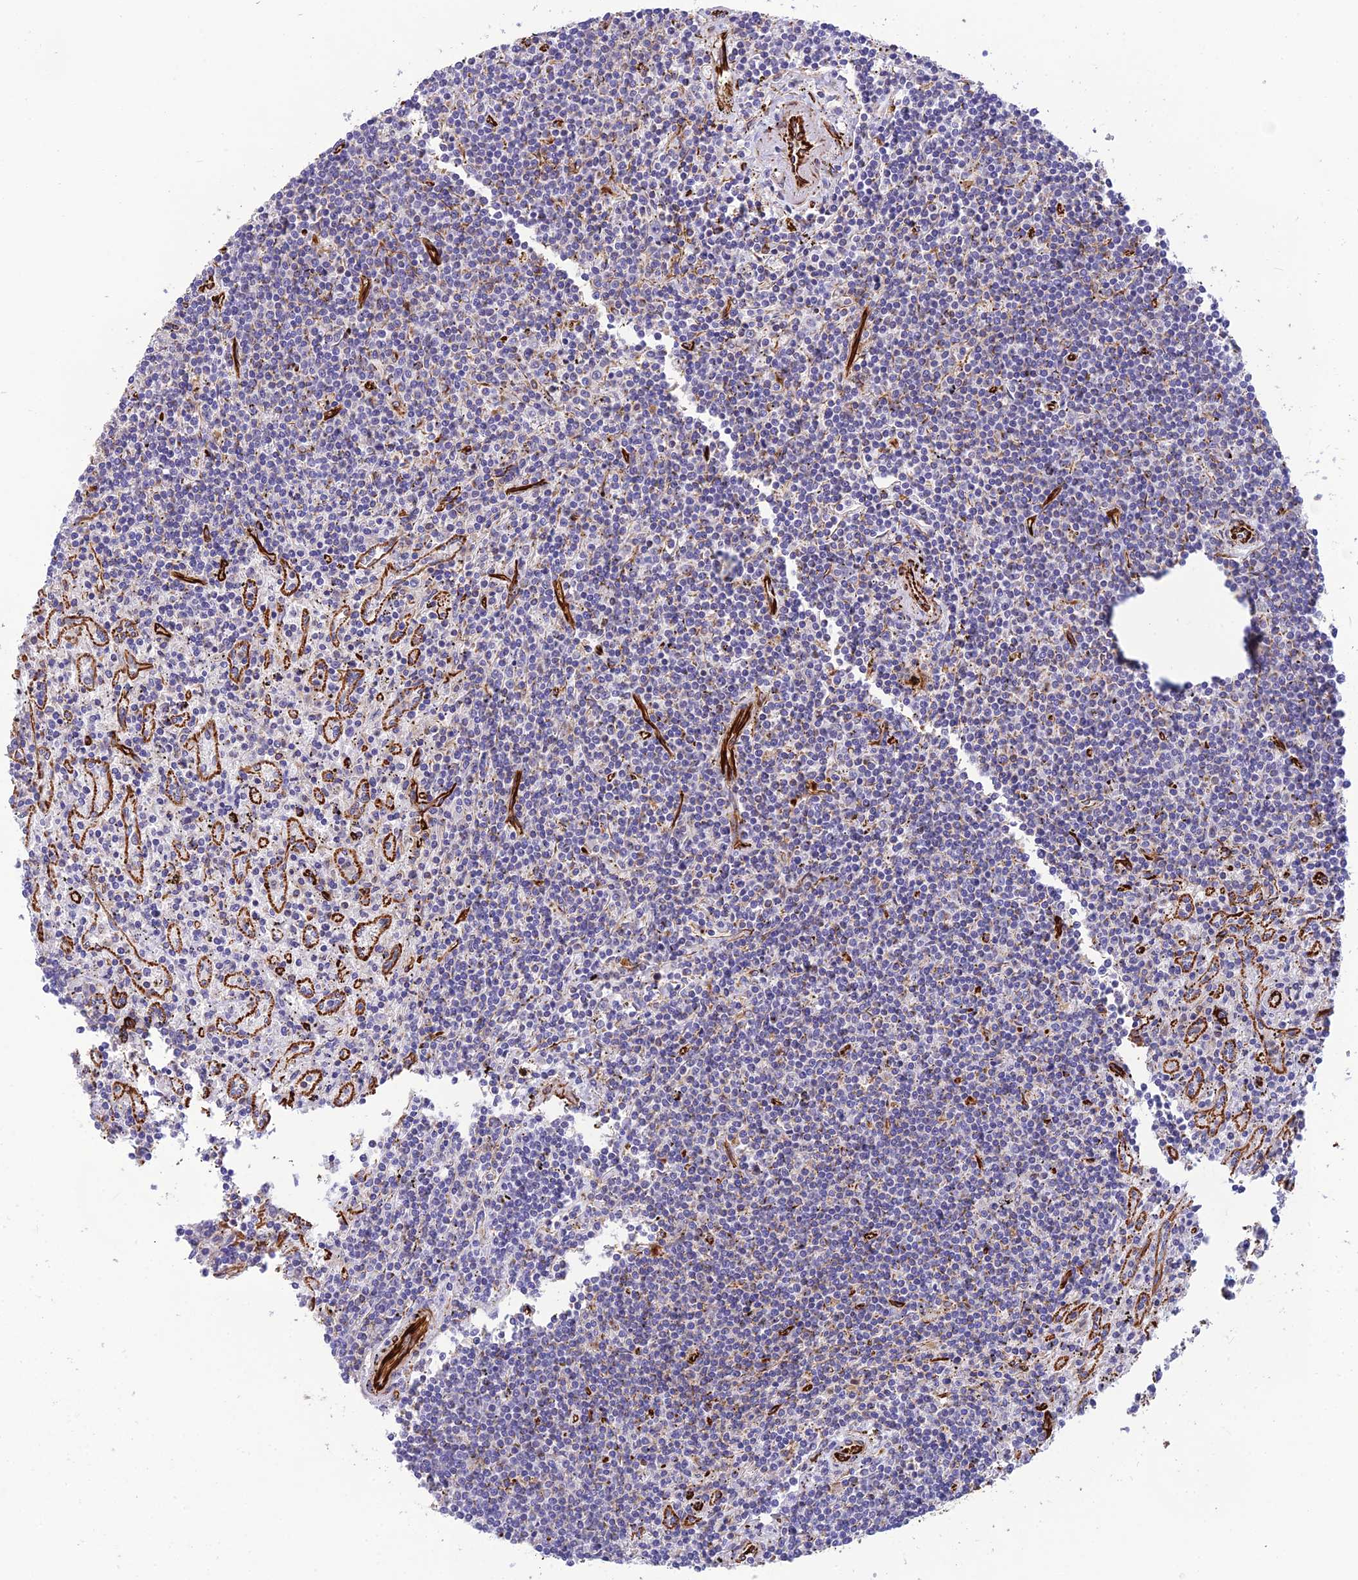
{"staining": {"intensity": "negative", "quantity": "none", "location": "none"}, "tissue": "lymphoma", "cell_type": "Tumor cells", "image_type": "cancer", "snomed": [{"axis": "morphology", "description": "Malignant lymphoma, non-Hodgkin's type, Low grade"}, {"axis": "topography", "description": "Spleen"}], "caption": "The micrograph exhibits no significant expression in tumor cells of malignant lymphoma, non-Hodgkin's type (low-grade). Nuclei are stained in blue.", "gene": "FBXL20", "patient": {"sex": "male", "age": 76}}